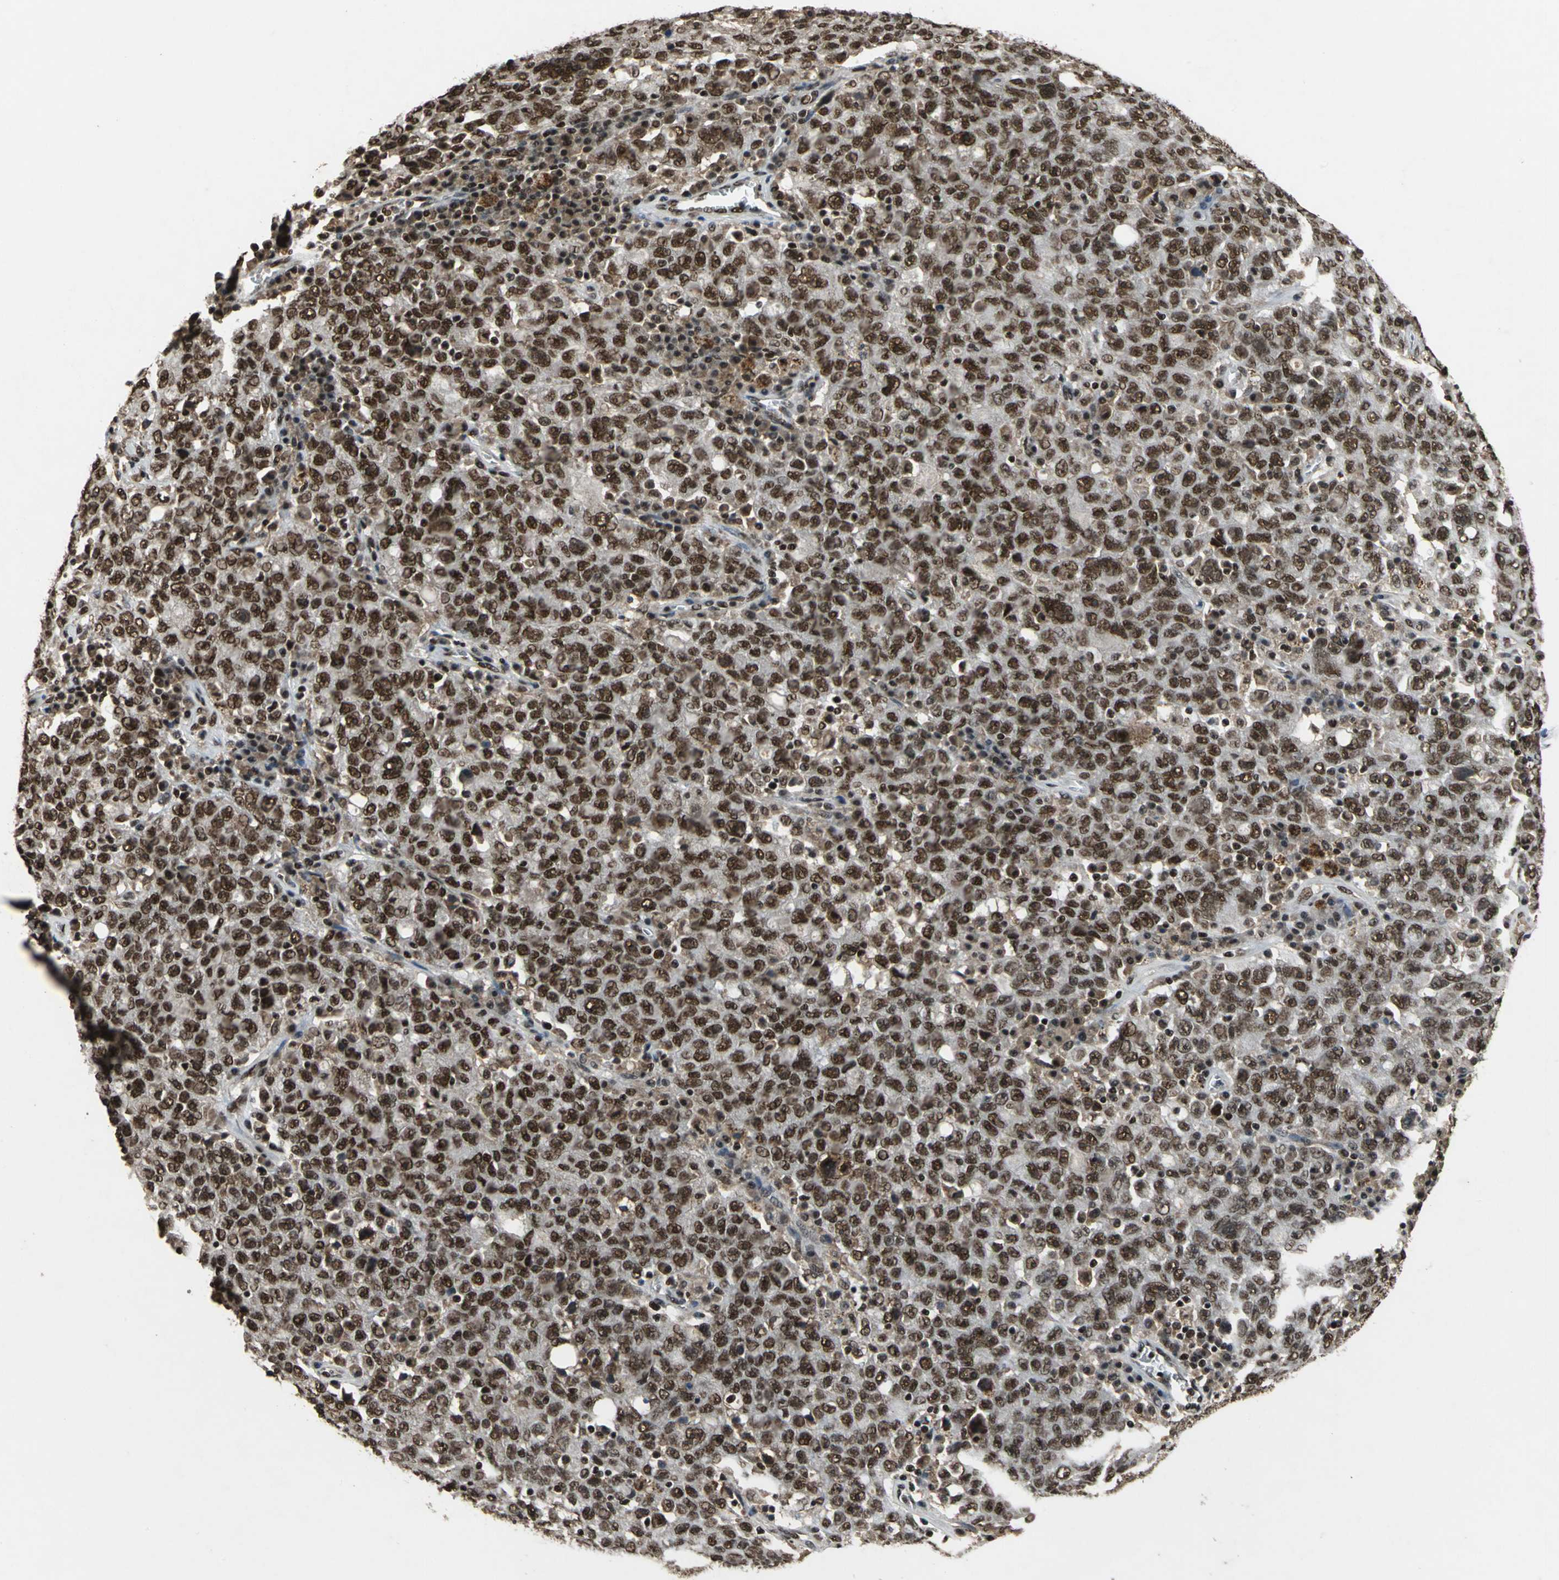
{"staining": {"intensity": "strong", "quantity": ">75%", "location": "nuclear"}, "tissue": "ovarian cancer", "cell_type": "Tumor cells", "image_type": "cancer", "snomed": [{"axis": "morphology", "description": "Carcinoma, endometroid"}, {"axis": "topography", "description": "Ovary"}], "caption": "The immunohistochemical stain highlights strong nuclear expression in tumor cells of endometroid carcinoma (ovarian) tissue.", "gene": "MTA2", "patient": {"sex": "female", "age": 62}}